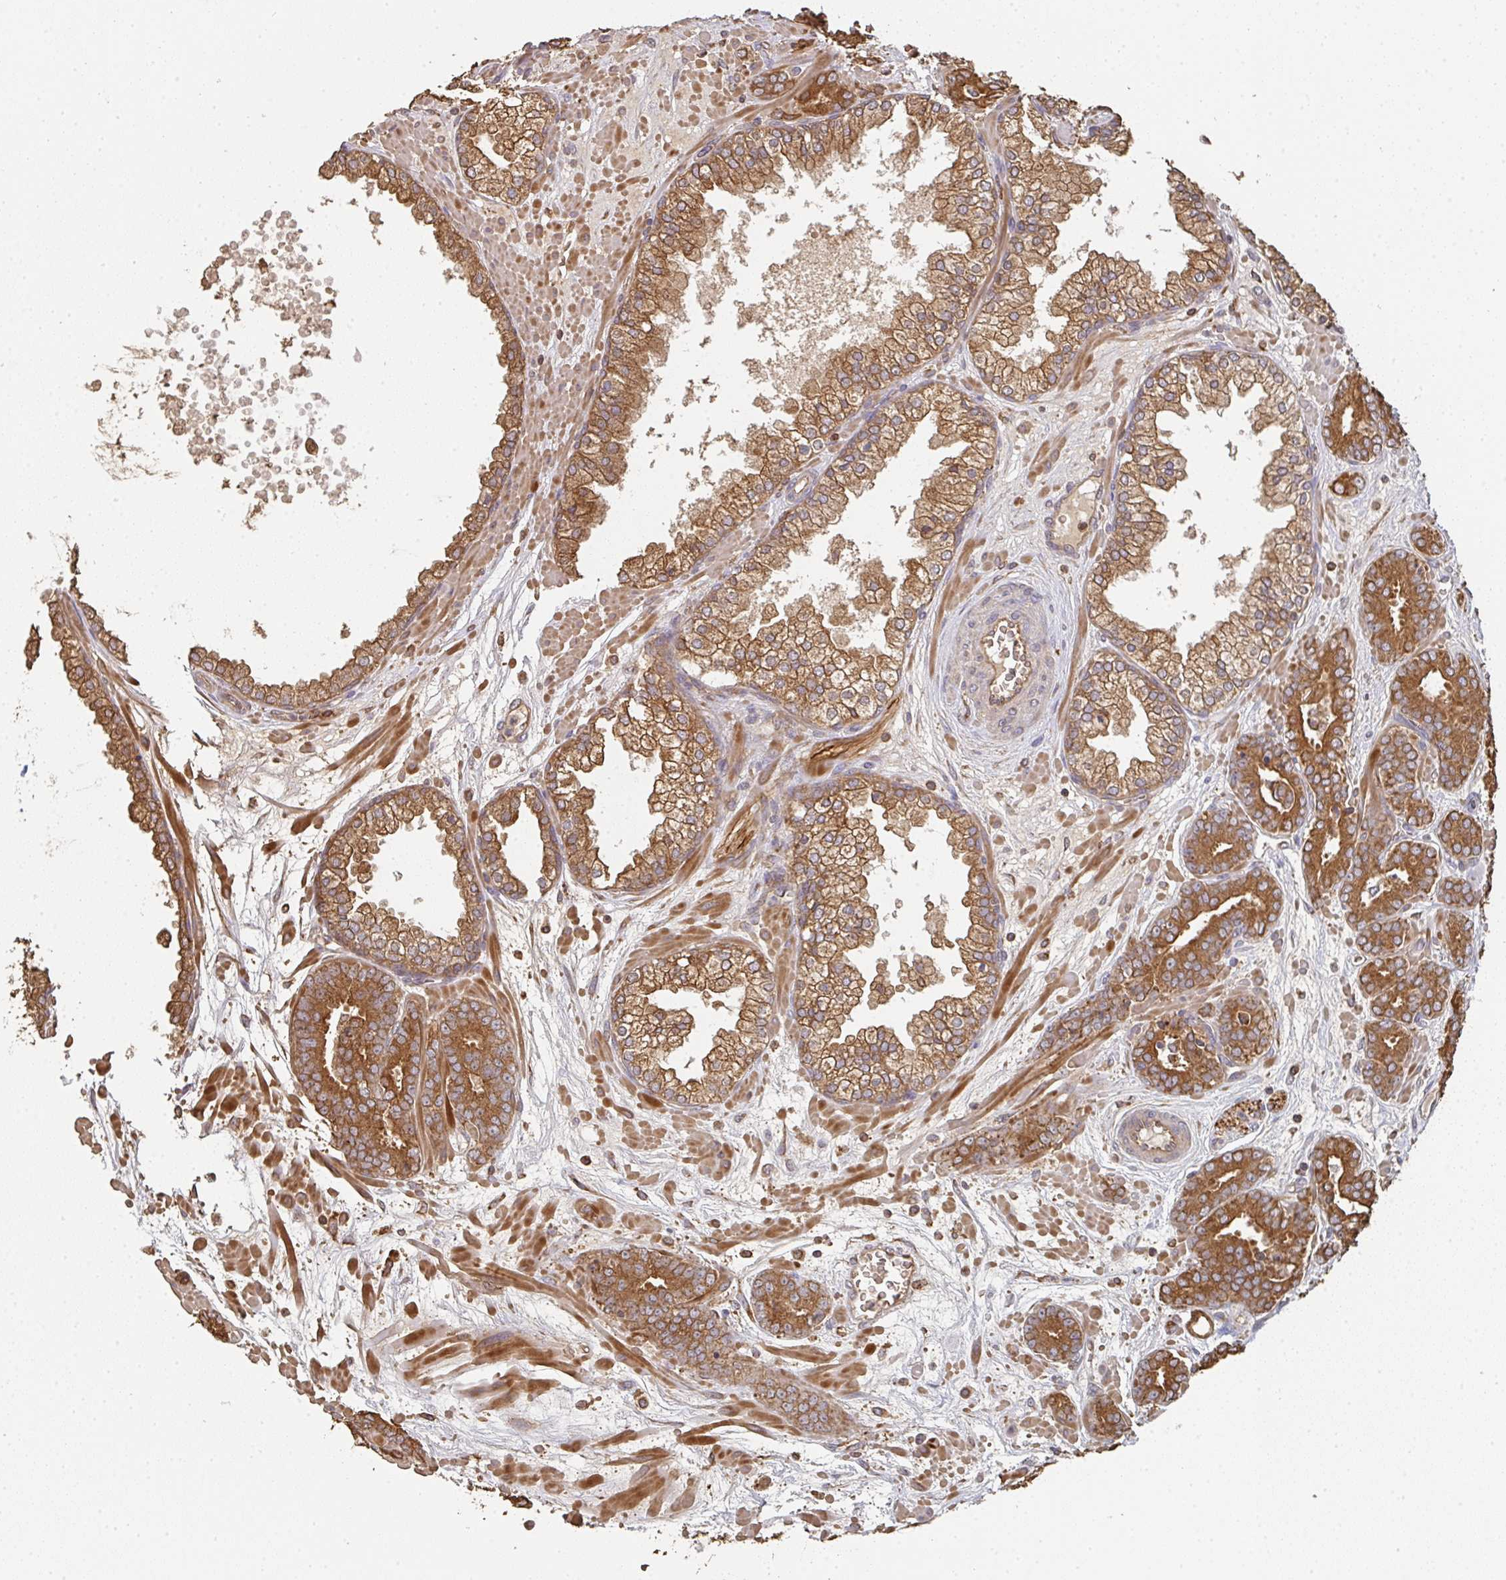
{"staining": {"intensity": "strong", "quantity": ">75%", "location": "cytoplasmic/membranous"}, "tissue": "prostate cancer", "cell_type": "Tumor cells", "image_type": "cancer", "snomed": [{"axis": "morphology", "description": "Adenocarcinoma, High grade"}, {"axis": "topography", "description": "Prostate"}], "caption": "Immunohistochemical staining of human prostate cancer exhibits high levels of strong cytoplasmic/membranous protein positivity in about >75% of tumor cells. (Brightfield microscopy of DAB IHC at high magnification).", "gene": "POLG", "patient": {"sex": "male", "age": 66}}